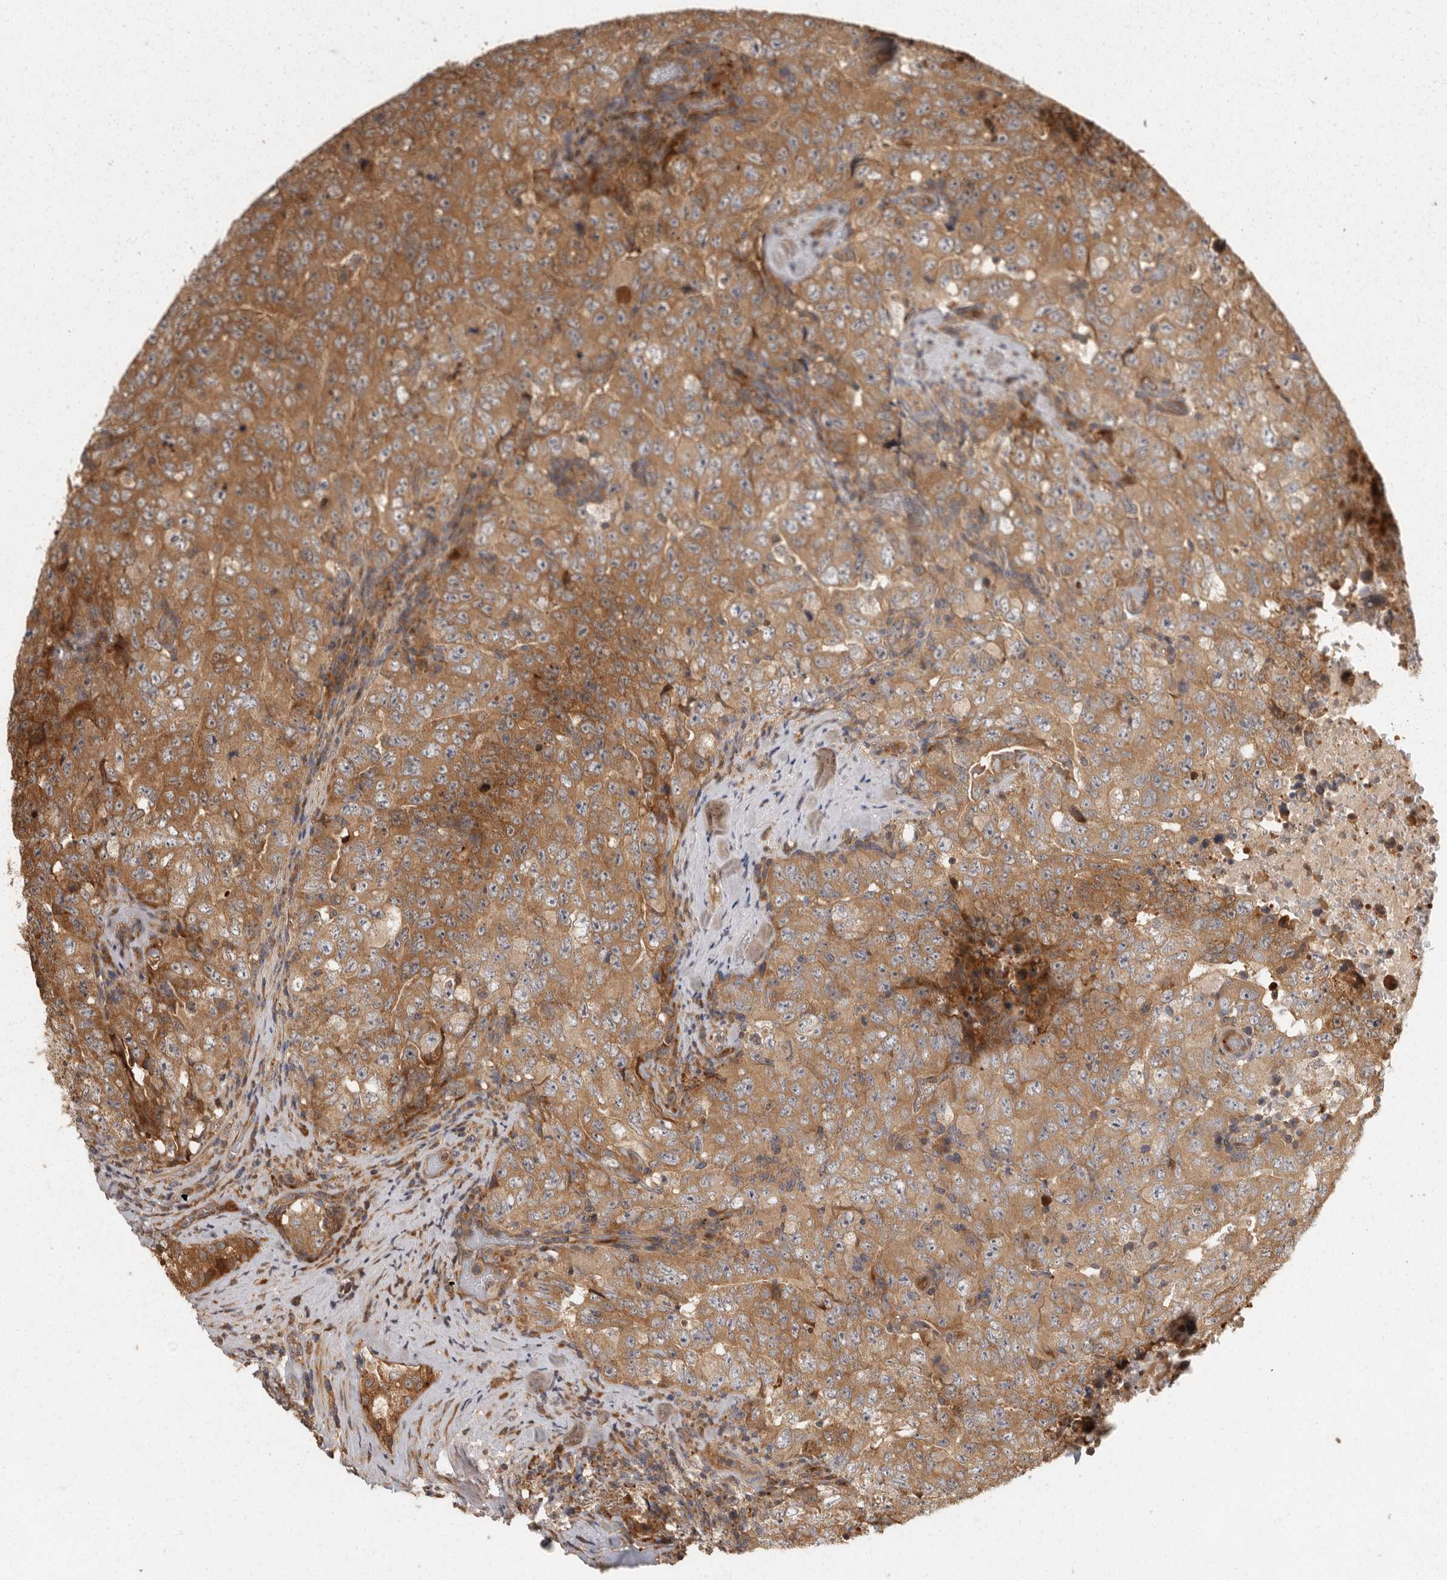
{"staining": {"intensity": "moderate", "quantity": ">75%", "location": "cytoplasmic/membranous"}, "tissue": "testis cancer", "cell_type": "Tumor cells", "image_type": "cancer", "snomed": [{"axis": "morphology", "description": "Carcinoma, Embryonal, NOS"}, {"axis": "topography", "description": "Testis"}], "caption": "Embryonal carcinoma (testis) stained with DAB immunohistochemistry displays medium levels of moderate cytoplasmic/membranous staining in approximately >75% of tumor cells.", "gene": "SWT1", "patient": {"sex": "male", "age": 26}}